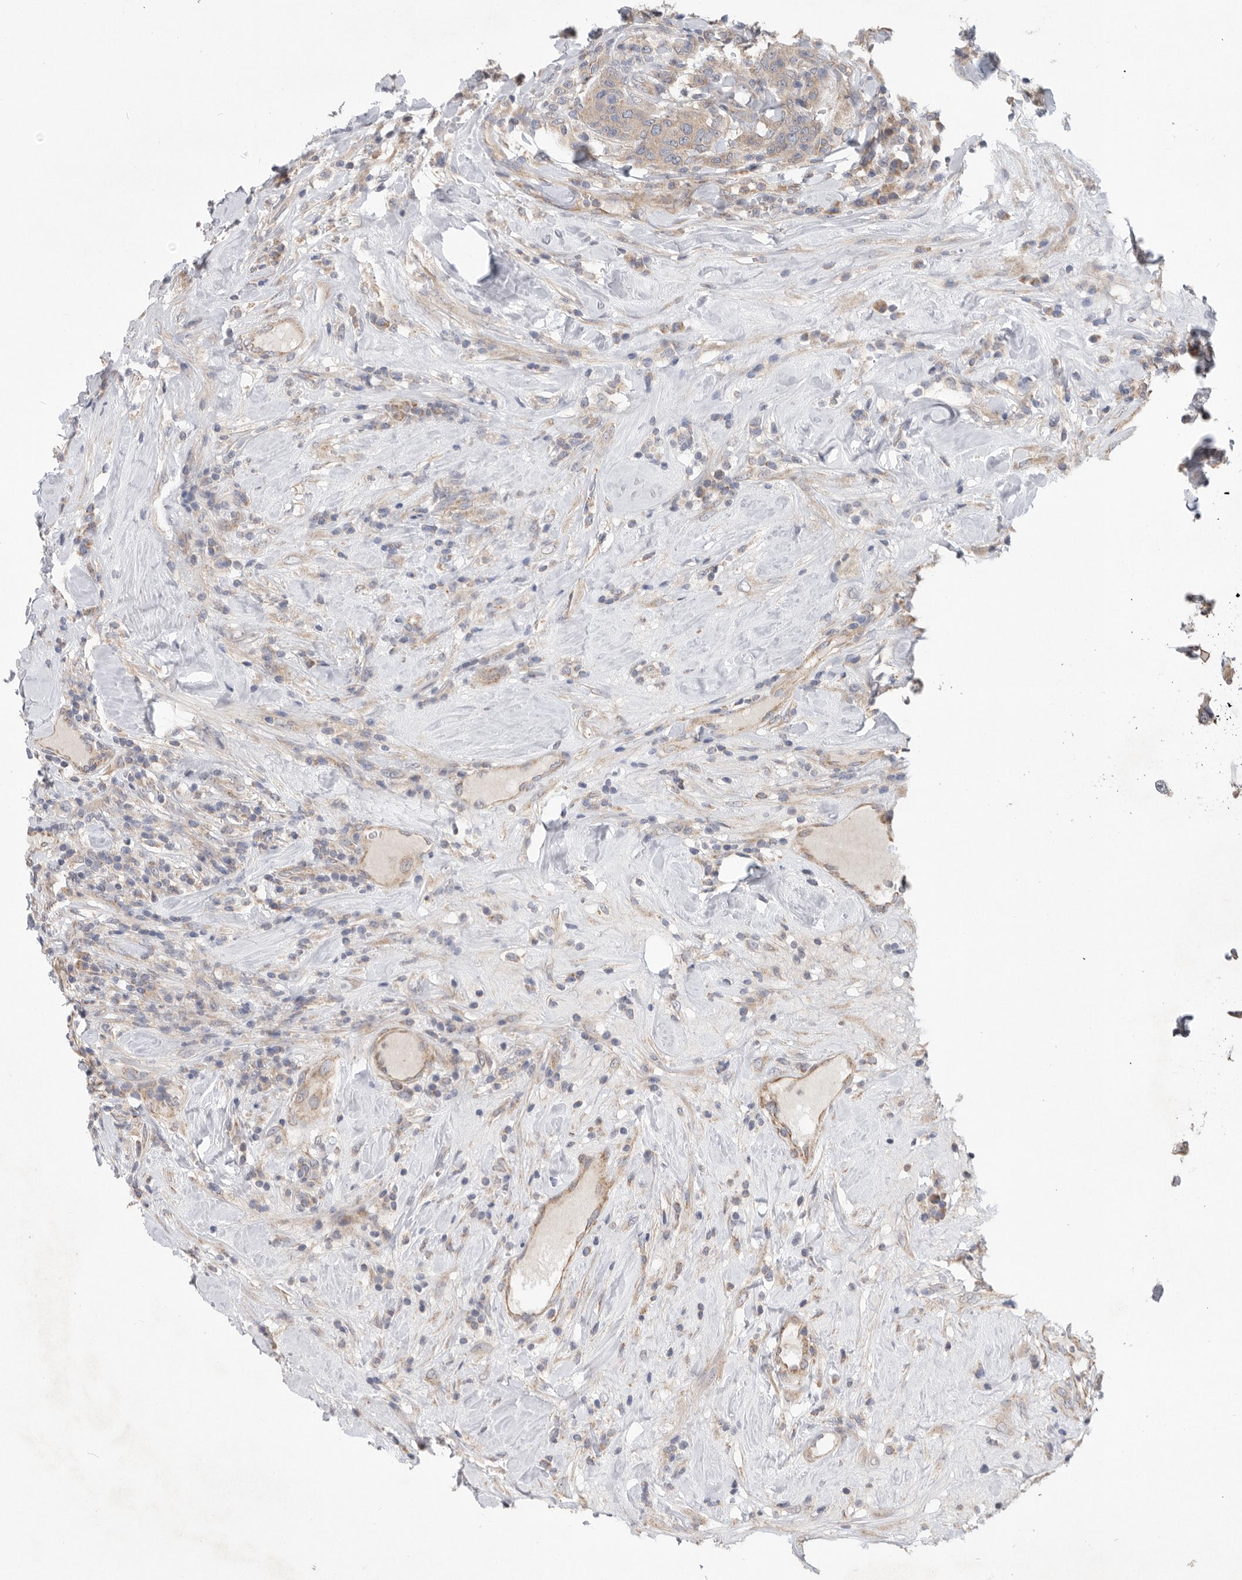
{"staining": {"intensity": "weak", "quantity": "<25%", "location": "cytoplasmic/membranous"}, "tissue": "breast cancer", "cell_type": "Tumor cells", "image_type": "cancer", "snomed": [{"axis": "morphology", "description": "Duct carcinoma"}, {"axis": "topography", "description": "Breast"}], "caption": "DAB (3,3'-diaminobenzidine) immunohistochemical staining of human breast intraductal carcinoma shows no significant positivity in tumor cells.", "gene": "MTFR1L", "patient": {"sex": "female", "age": 37}}